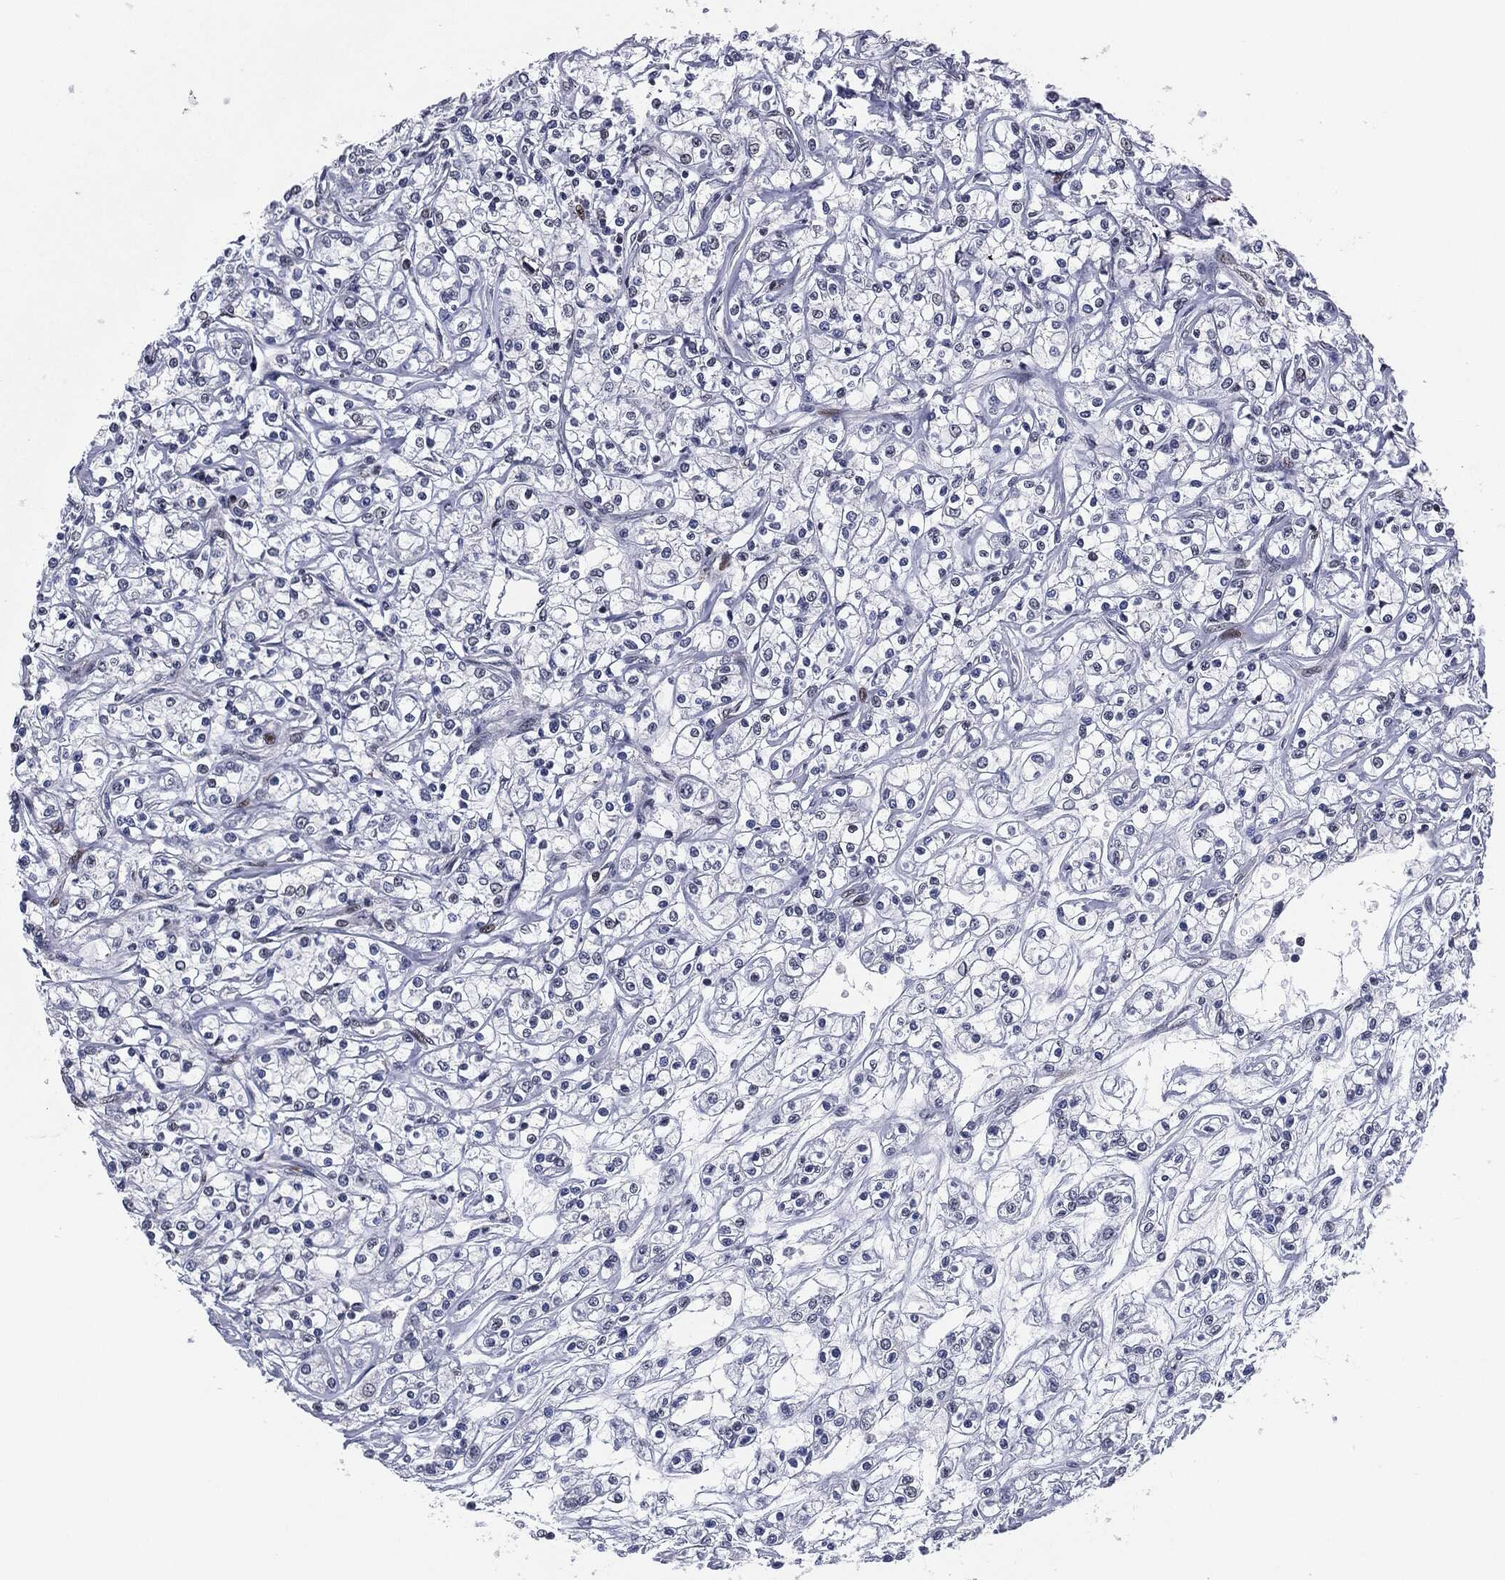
{"staining": {"intensity": "negative", "quantity": "none", "location": "none"}, "tissue": "renal cancer", "cell_type": "Tumor cells", "image_type": "cancer", "snomed": [{"axis": "morphology", "description": "Adenocarcinoma, NOS"}, {"axis": "topography", "description": "Kidney"}], "caption": "Immunohistochemical staining of renal cancer reveals no significant staining in tumor cells.", "gene": "AKT2", "patient": {"sex": "female", "age": 59}}